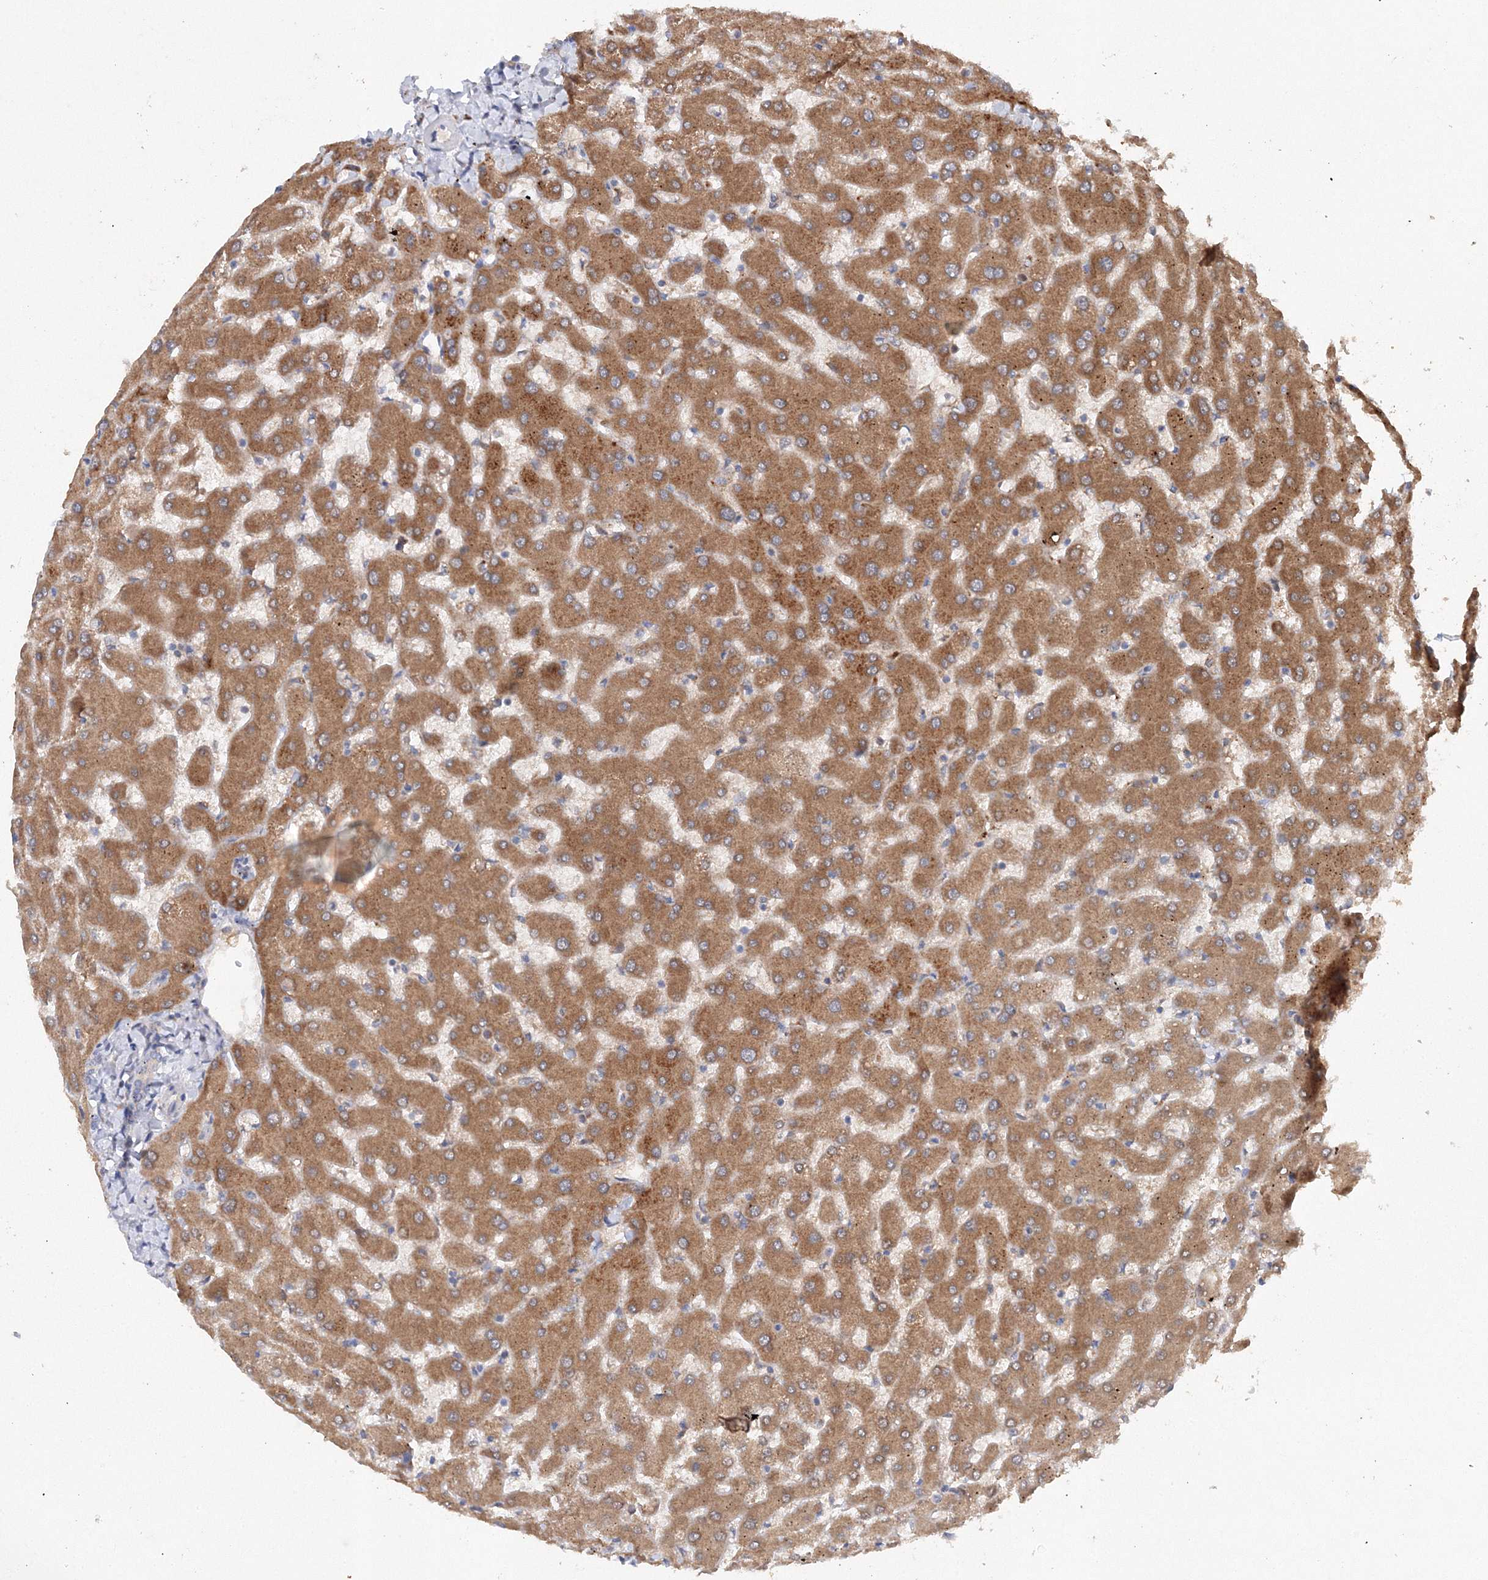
{"staining": {"intensity": "weak", "quantity": ">75%", "location": "cytoplasmic/membranous"}, "tissue": "liver", "cell_type": "Cholangiocytes", "image_type": "normal", "snomed": [{"axis": "morphology", "description": "Normal tissue, NOS"}, {"axis": "topography", "description": "Liver"}], "caption": "Immunohistochemistry (IHC) histopathology image of benign liver: liver stained using IHC displays low levels of weak protein expression localized specifically in the cytoplasmic/membranous of cholangiocytes, appearing as a cytoplasmic/membranous brown color.", "gene": "SLC36A1", "patient": {"sex": "female", "age": 63}}